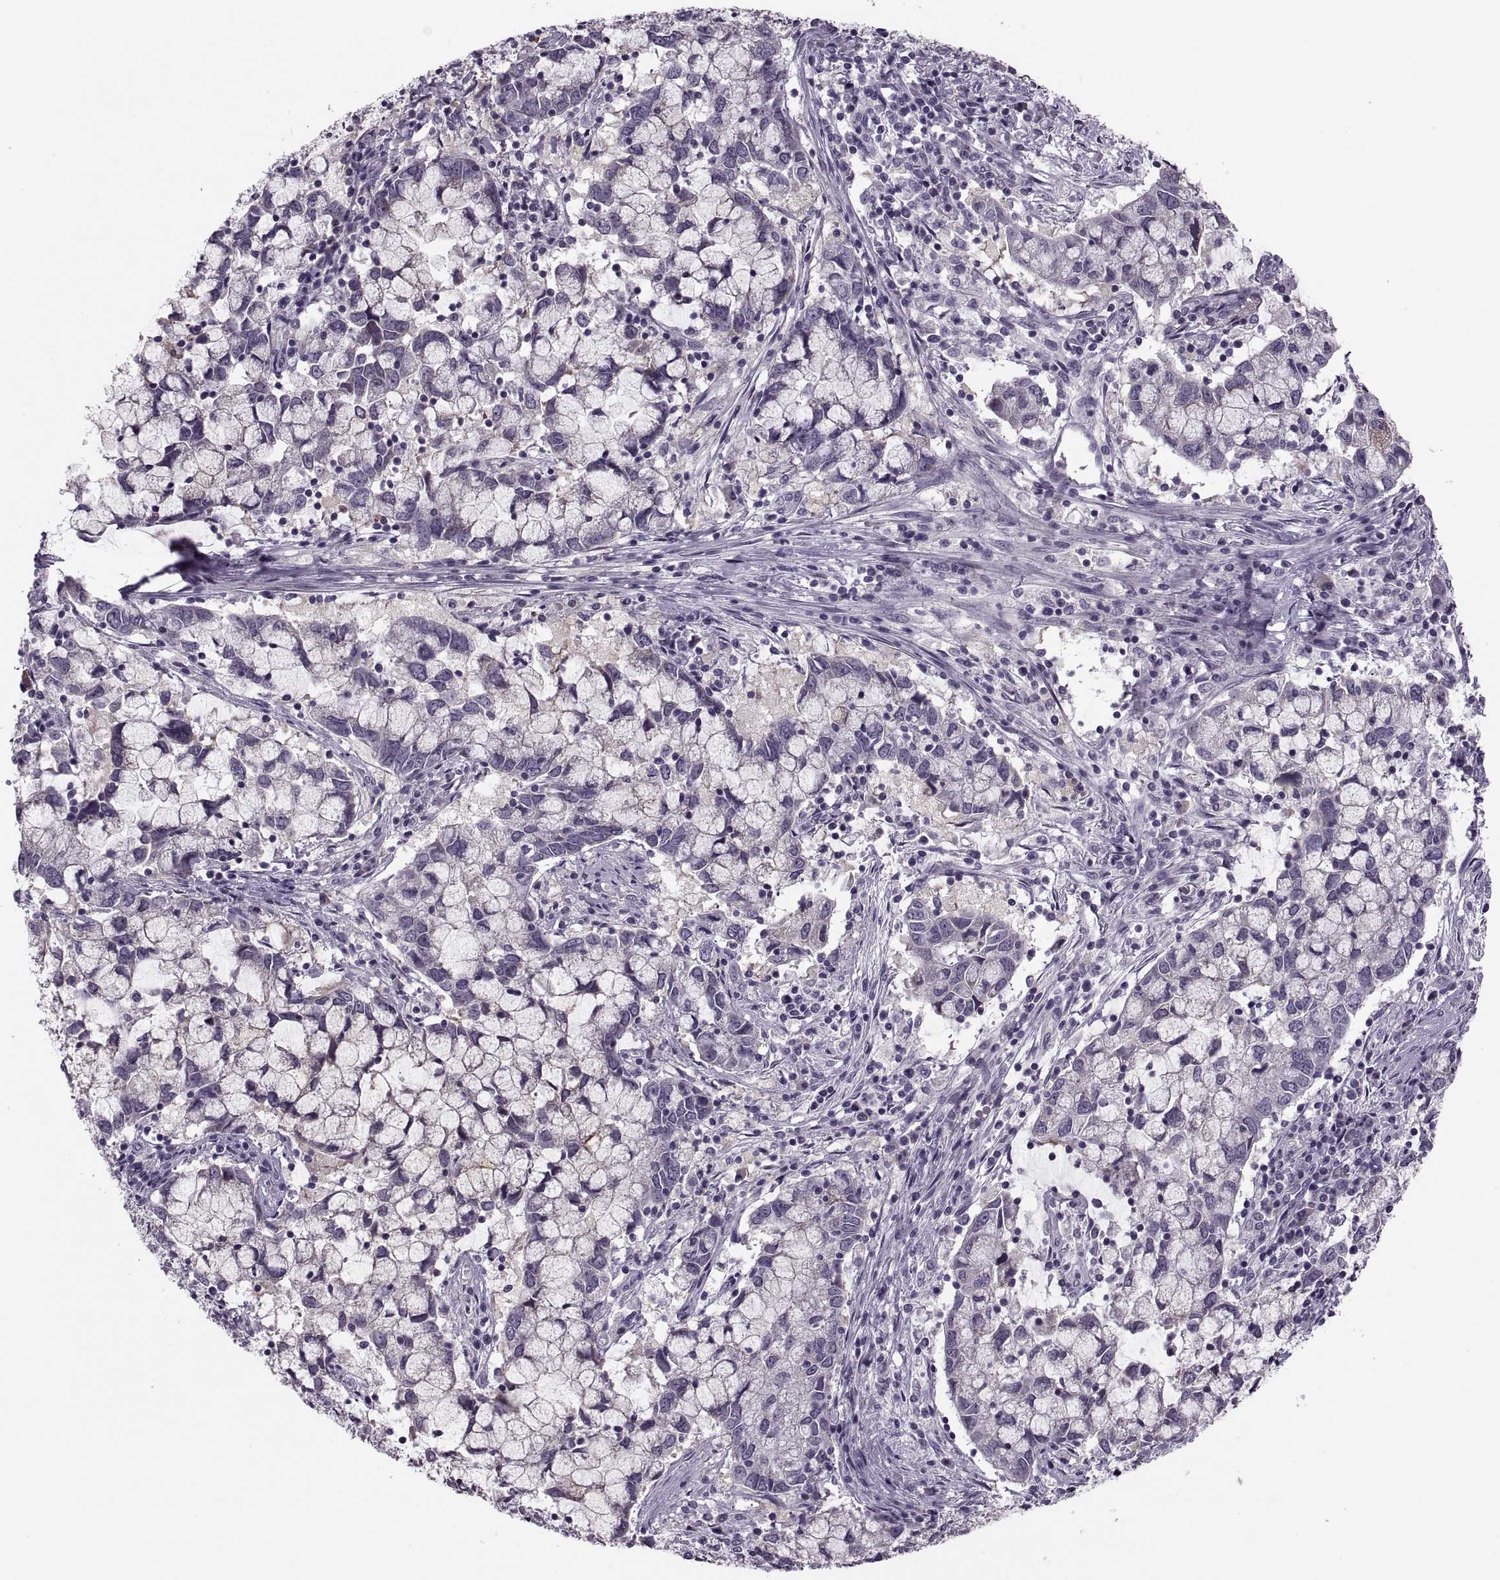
{"staining": {"intensity": "negative", "quantity": "none", "location": "none"}, "tissue": "cervical cancer", "cell_type": "Tumor cells", "image_type": "cancer", "snomed": [{"axis": "morphology", "description": "Adenocarcinoma, NOS"}, {"axis": "topography", "description": "Cervix"}], "caption": "Image shows no significant protein expression in tumor cells of cervical cancer (adenocarcinoma).", "gene": "PRSS54", "patient": {"sex": "female", "age": 40}}